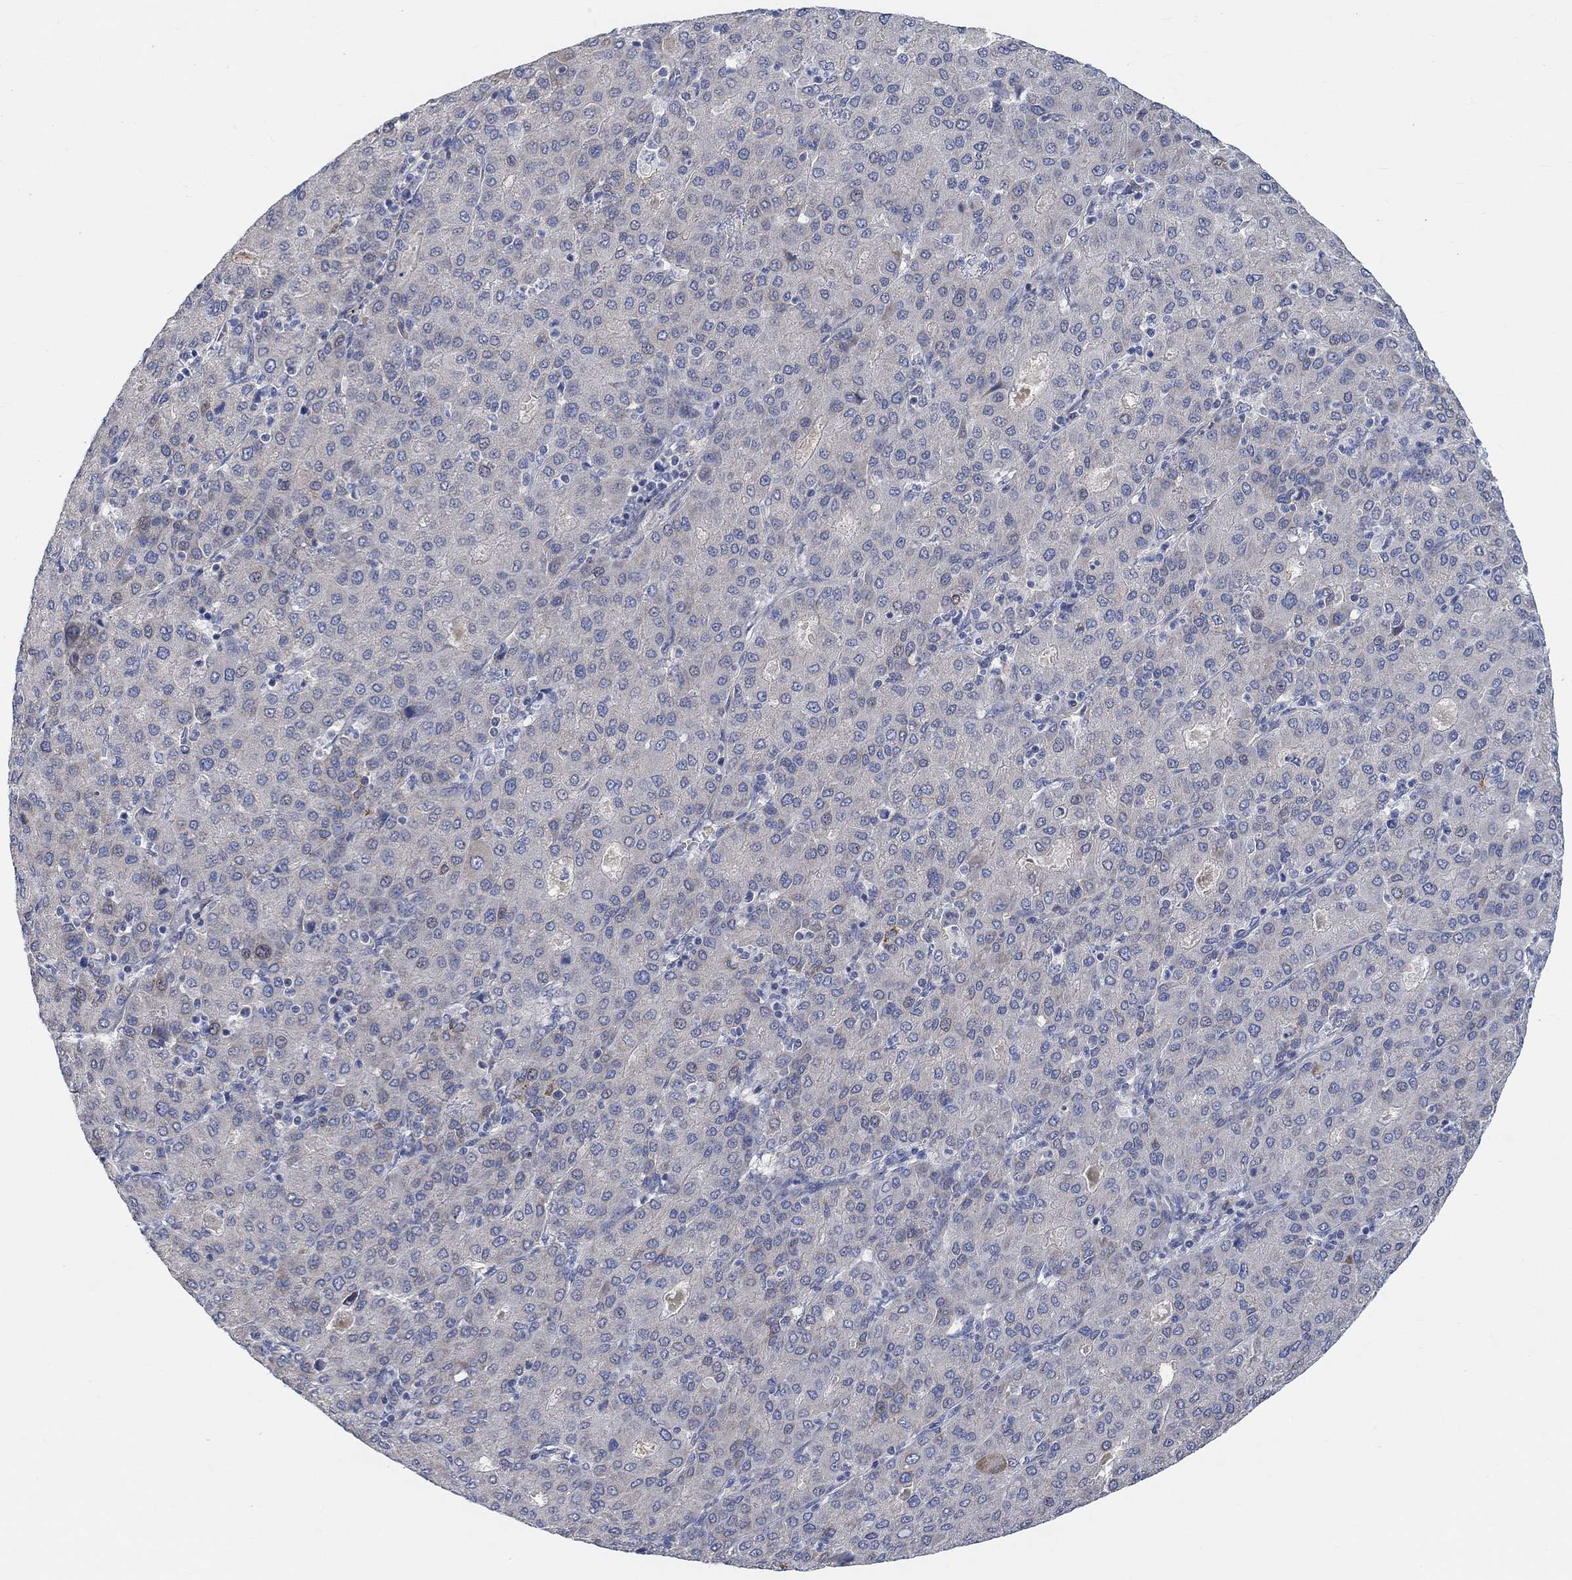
{"staining": {"intensity": "negative", "quantity": "none", "location": "none"}, "tissue": "liver cancer", "cell_type": "Tumor cells", "image_type": "cancer", "snomed": [{"axis": "morphology", "description": "Carcinoma, Hepatocellular, NOS"}, {"axis": "topography", "description": "Liver"}], "caption": "A high-resolution image shows immunohistochemistry (IHC) staining of hepatocellular carcinoma (liver), which demonstrates no significant expression in tumor cells.", "gene": "HCRTR1", "patient": {"sex": "male", "age": 65}}